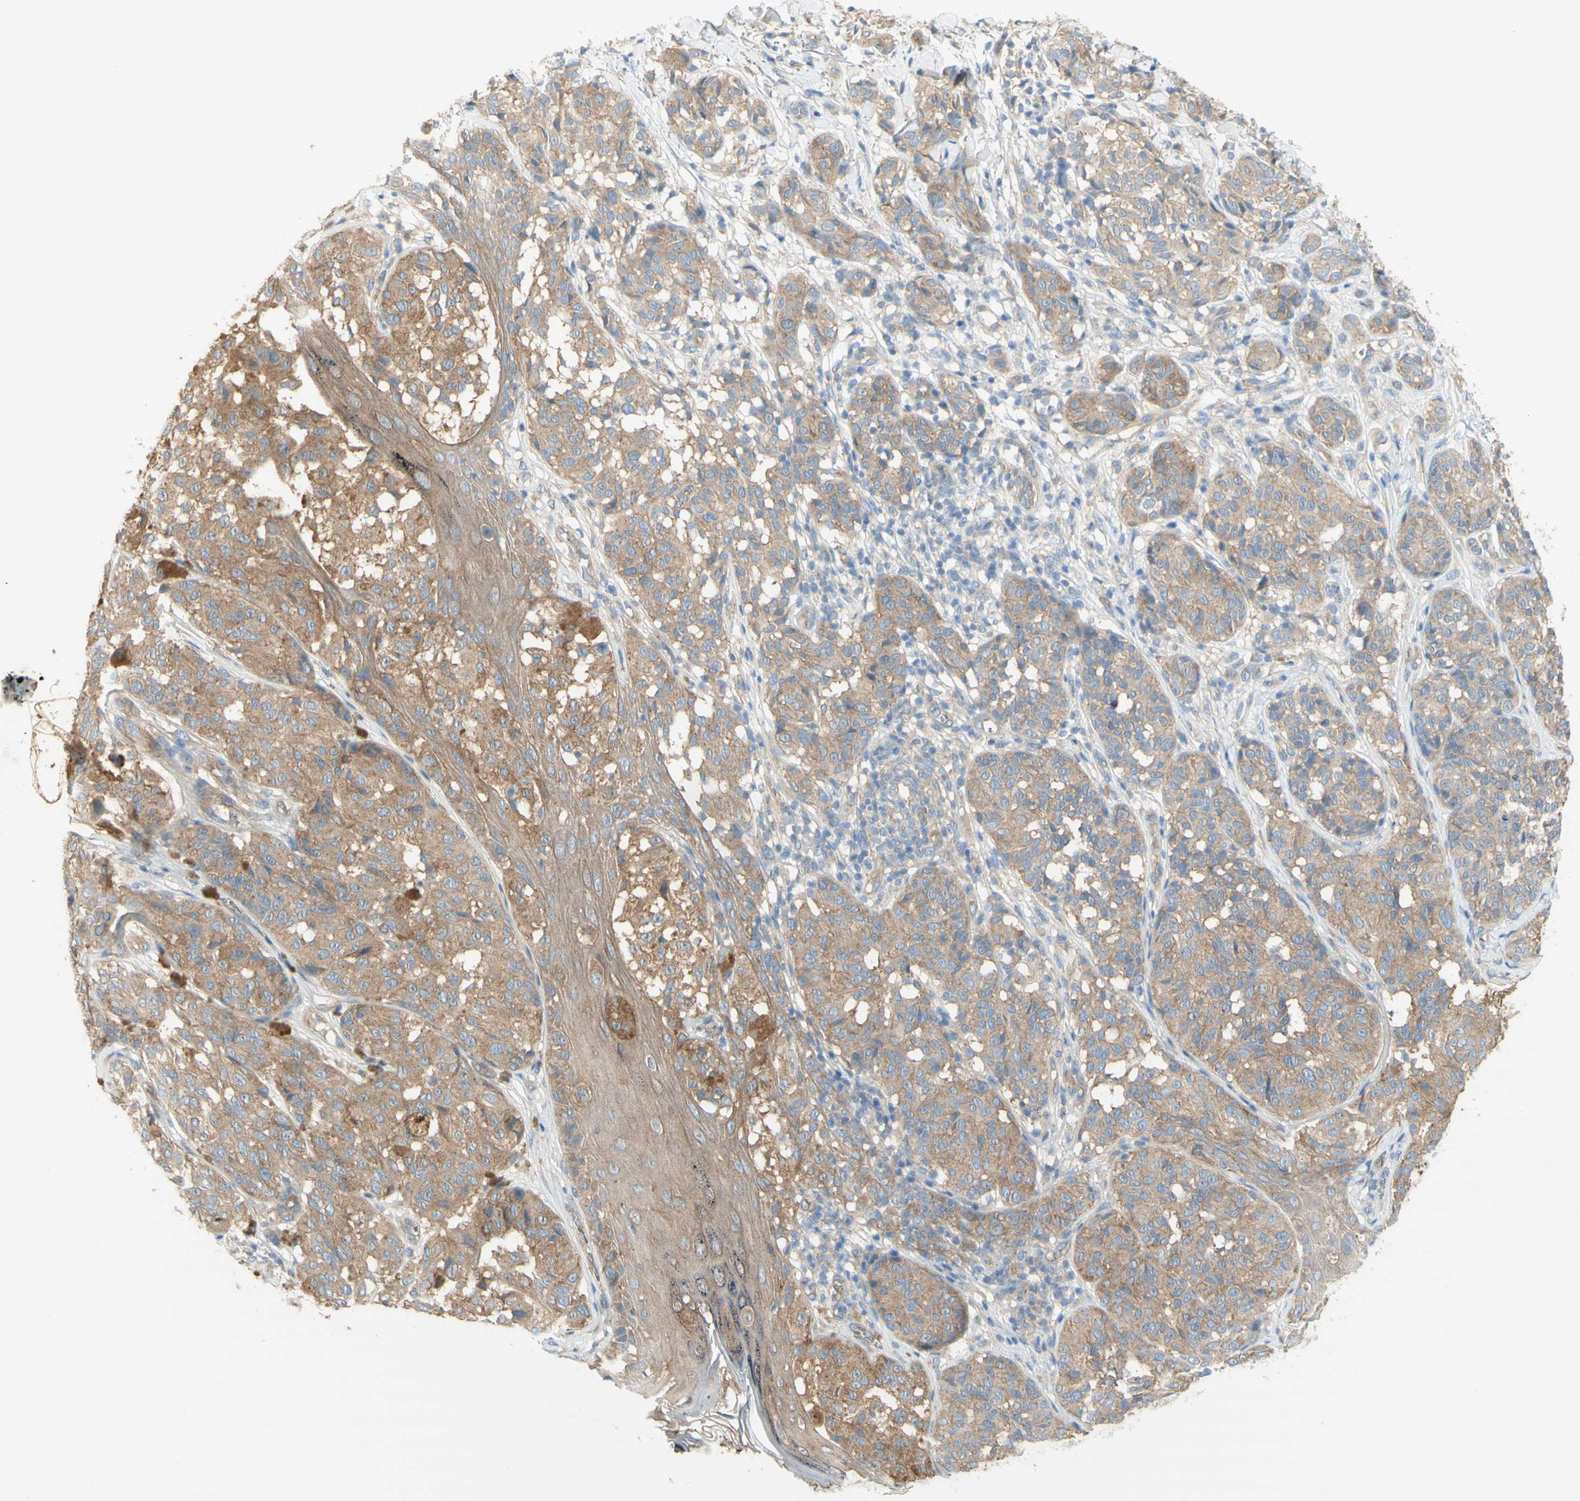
{"staining": {"intensity": "moderate", "quantity": "25%-75%", "location": "cytoplasmic/membranous"}, "tissue": "melanoma", "cell_type": "Tumor cells", "image_type": "cancer", "snomed": [{"axis": "morphology", "description": "Malignant melanoma, NOS"}, {"axis": "topography", "description": "Skin"}], "caption": "A brown stain labels moderate cytoplasmic/membranous positivity of a protein in melanoma tumor cells.", "gene": "DYNC1H1", "patient": {"sex": "female", "age": 46}}